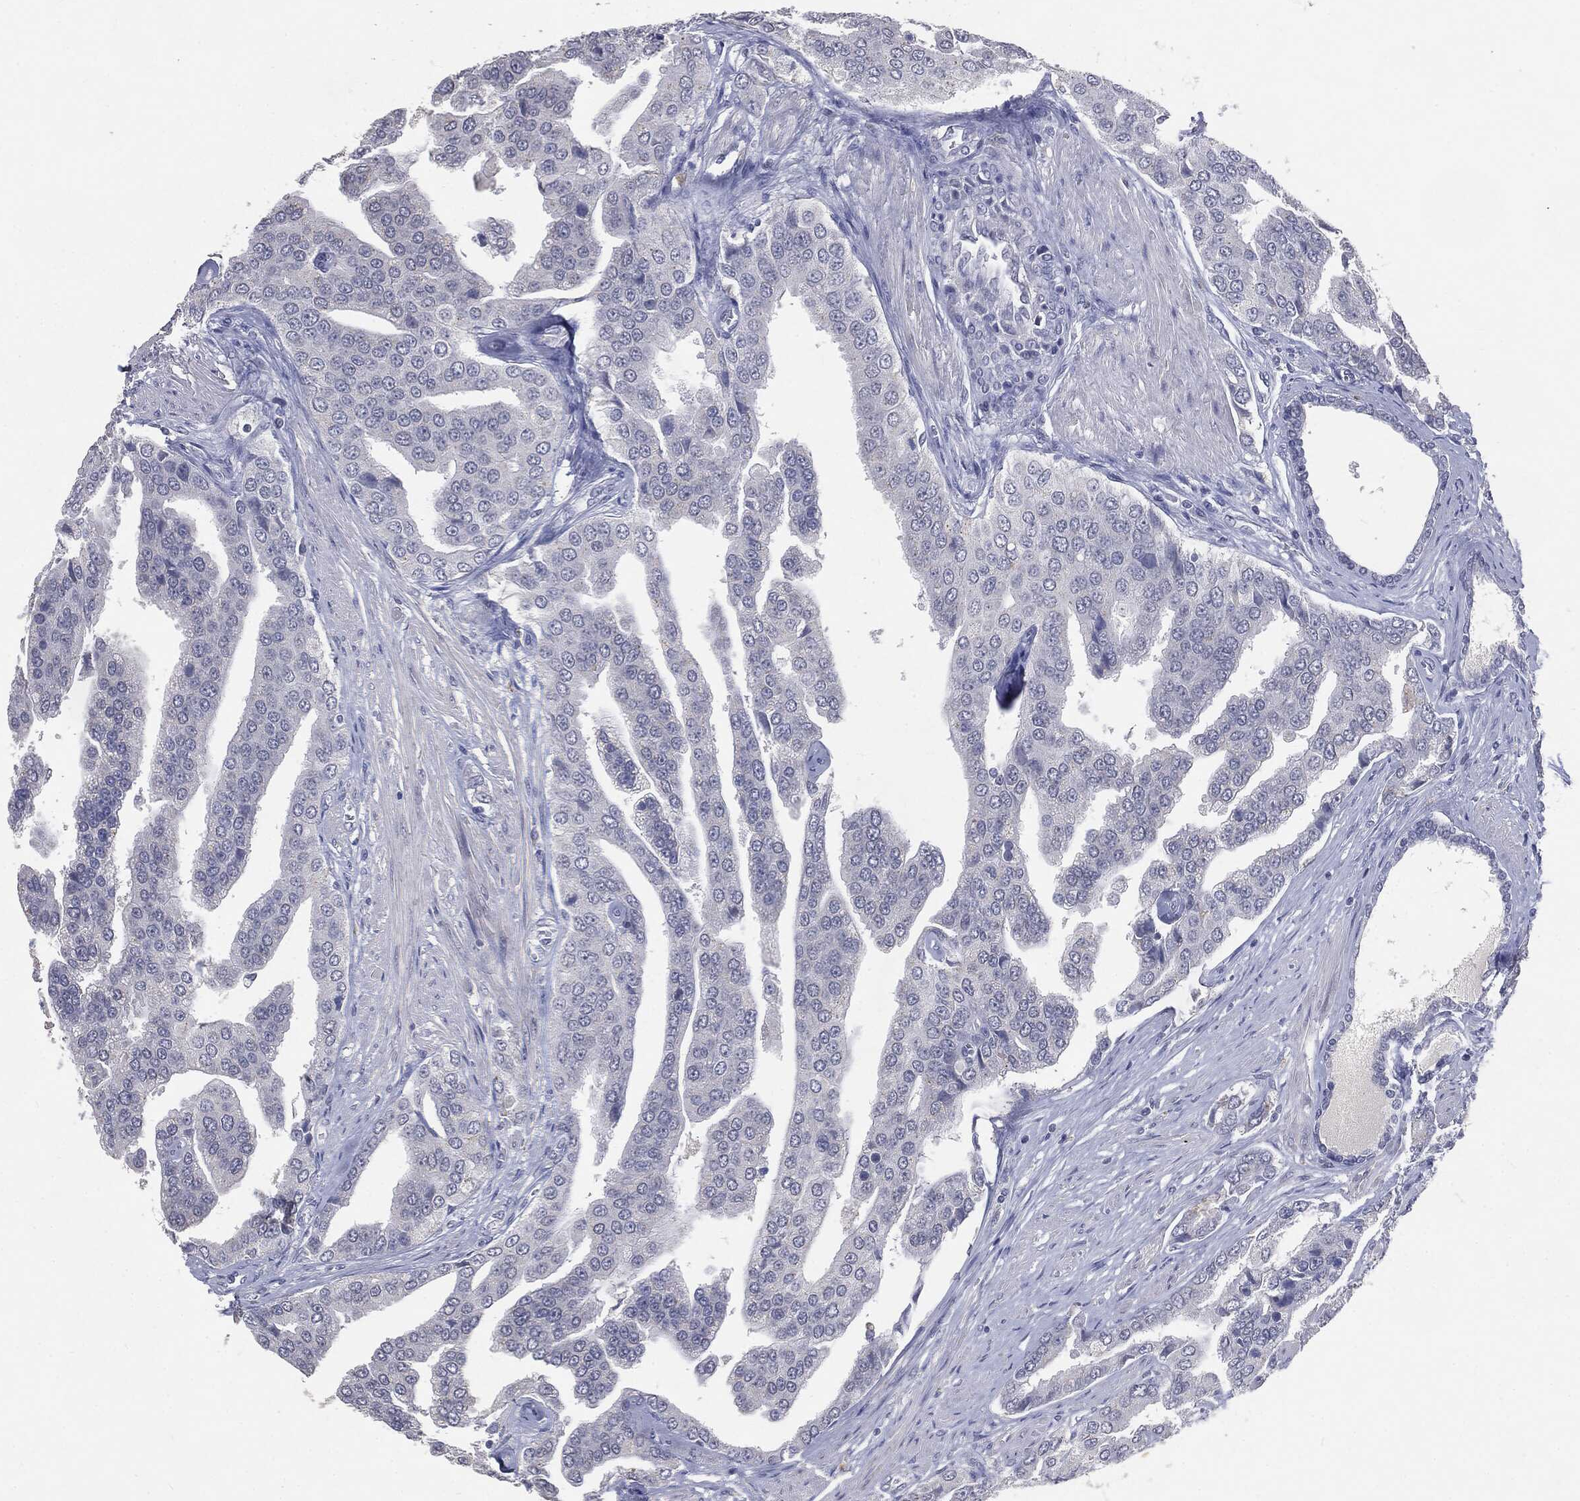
{"staining": {"intensity": "negative", "quantity": "none", "location": "none"}, "tissue": "prostate cancer", "cell_type": "Tumor cells", "image_type": "cancer", "snomed": [{"axis": "morphology", "description": "Adenocarcinoma, NOS"}, {"axis": "topography", "description": "Prostate and seminal vesicle, NOS"}, {"axis": "topography", "description": "Prostate"}], "caption": "Immunohistochemistry (IHC) histopathology image of adenocarcinoma (prostate) stained for a protein (brown), which shows no staining in tumor cells.", "gene": "SLC2A2", "patient": {"sex": "male", "age": 69}}